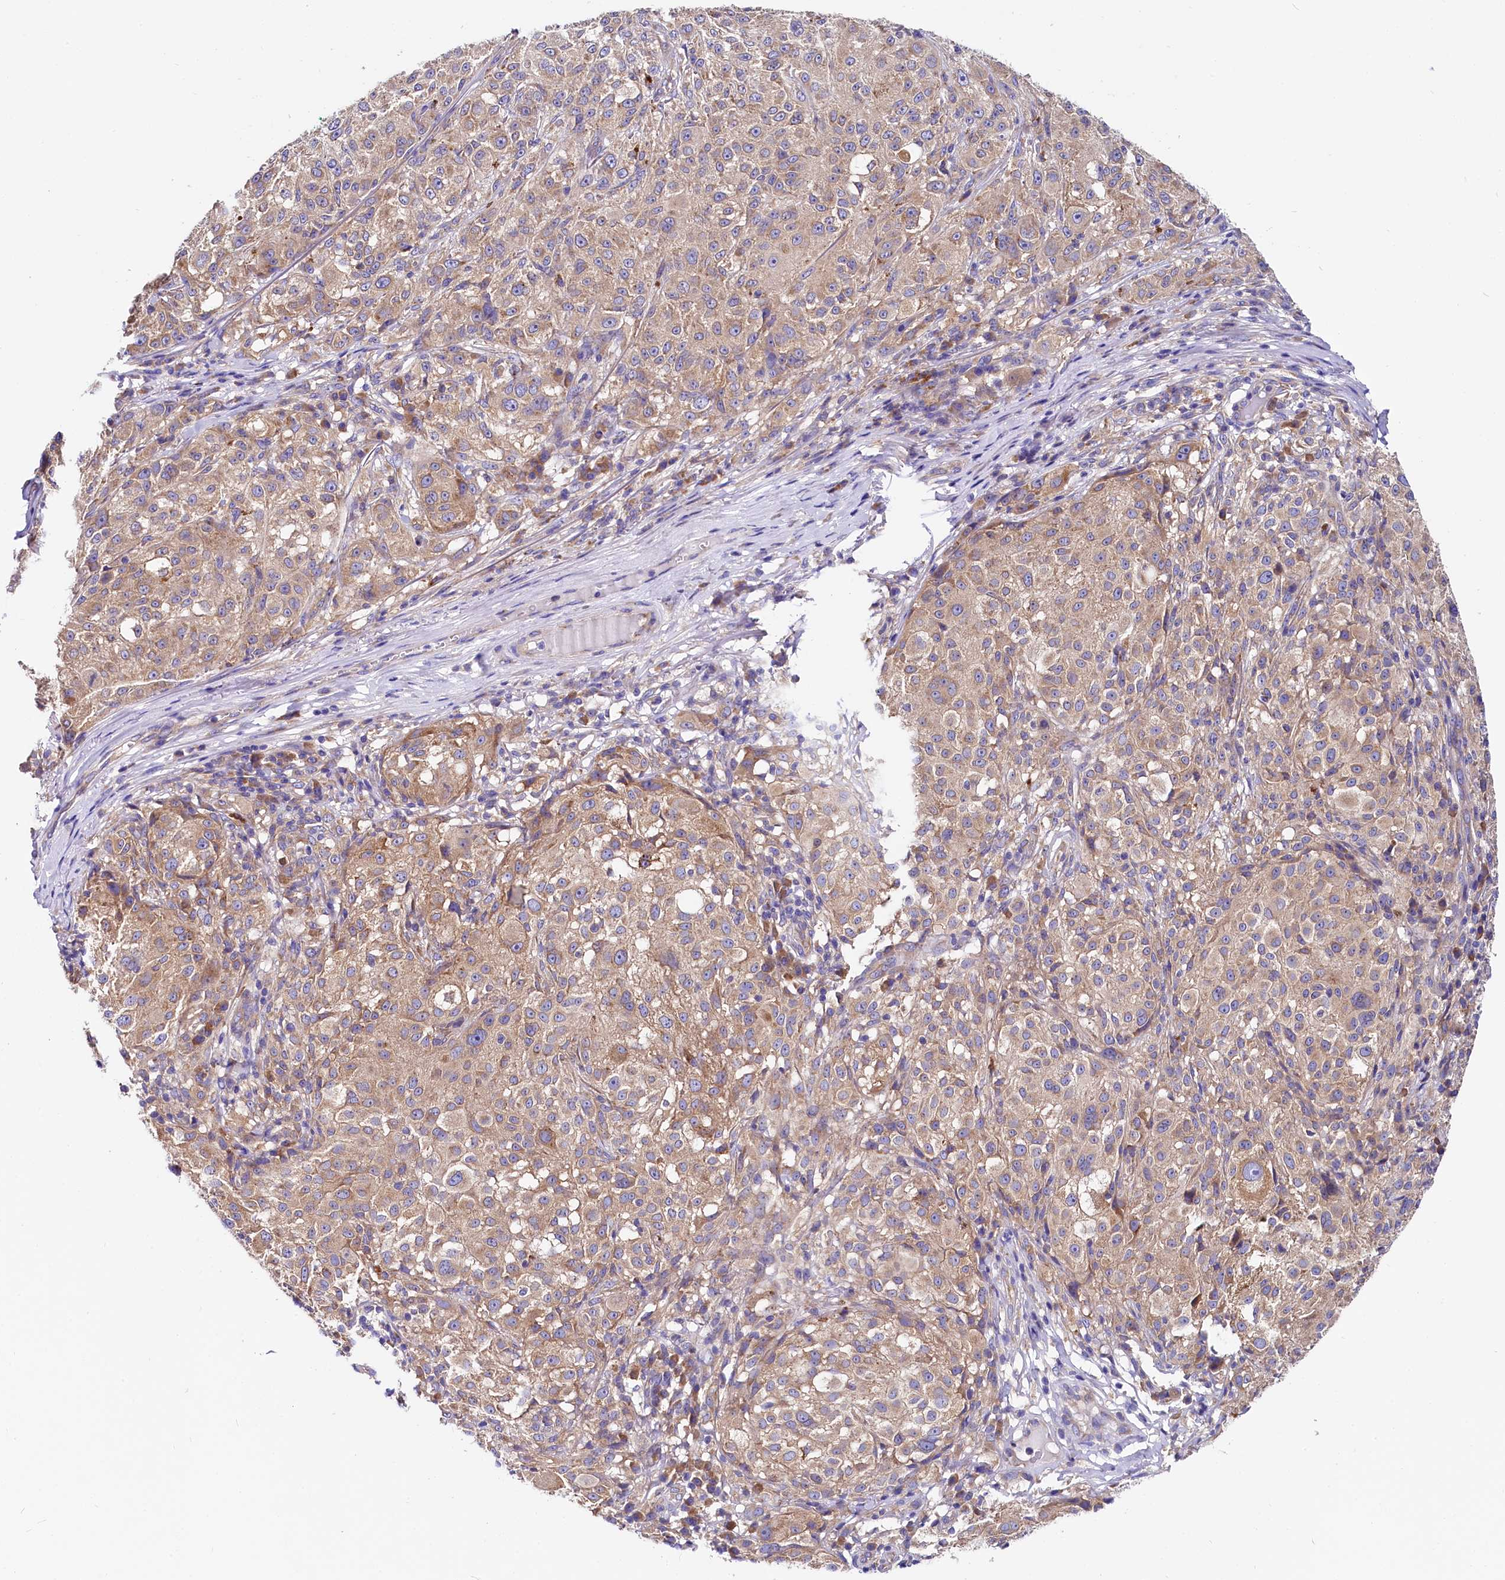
{"staining": {"intensity": "weak", "quantity": ">75%", "location": "cytoplasmic/membranous"}, "tissue": "melanoma", "cell_type": "Tumor cells", "image_type": "cancer", "snomed": [{"axis": "morphology", "description": "Necrosis, NOS"}, {"axis": "morphology", "description": "Malignant melanoma, NOS"}, {"axis": "topography", "description": "Skin"}], "caption": "Melanoma stained with a brown dye displays weak cytoplasmic/membranous positive positivity in approximately >75% of tumor cells.", "gene": "QARS1", "patient": {"sex": "female", "age": 87}}